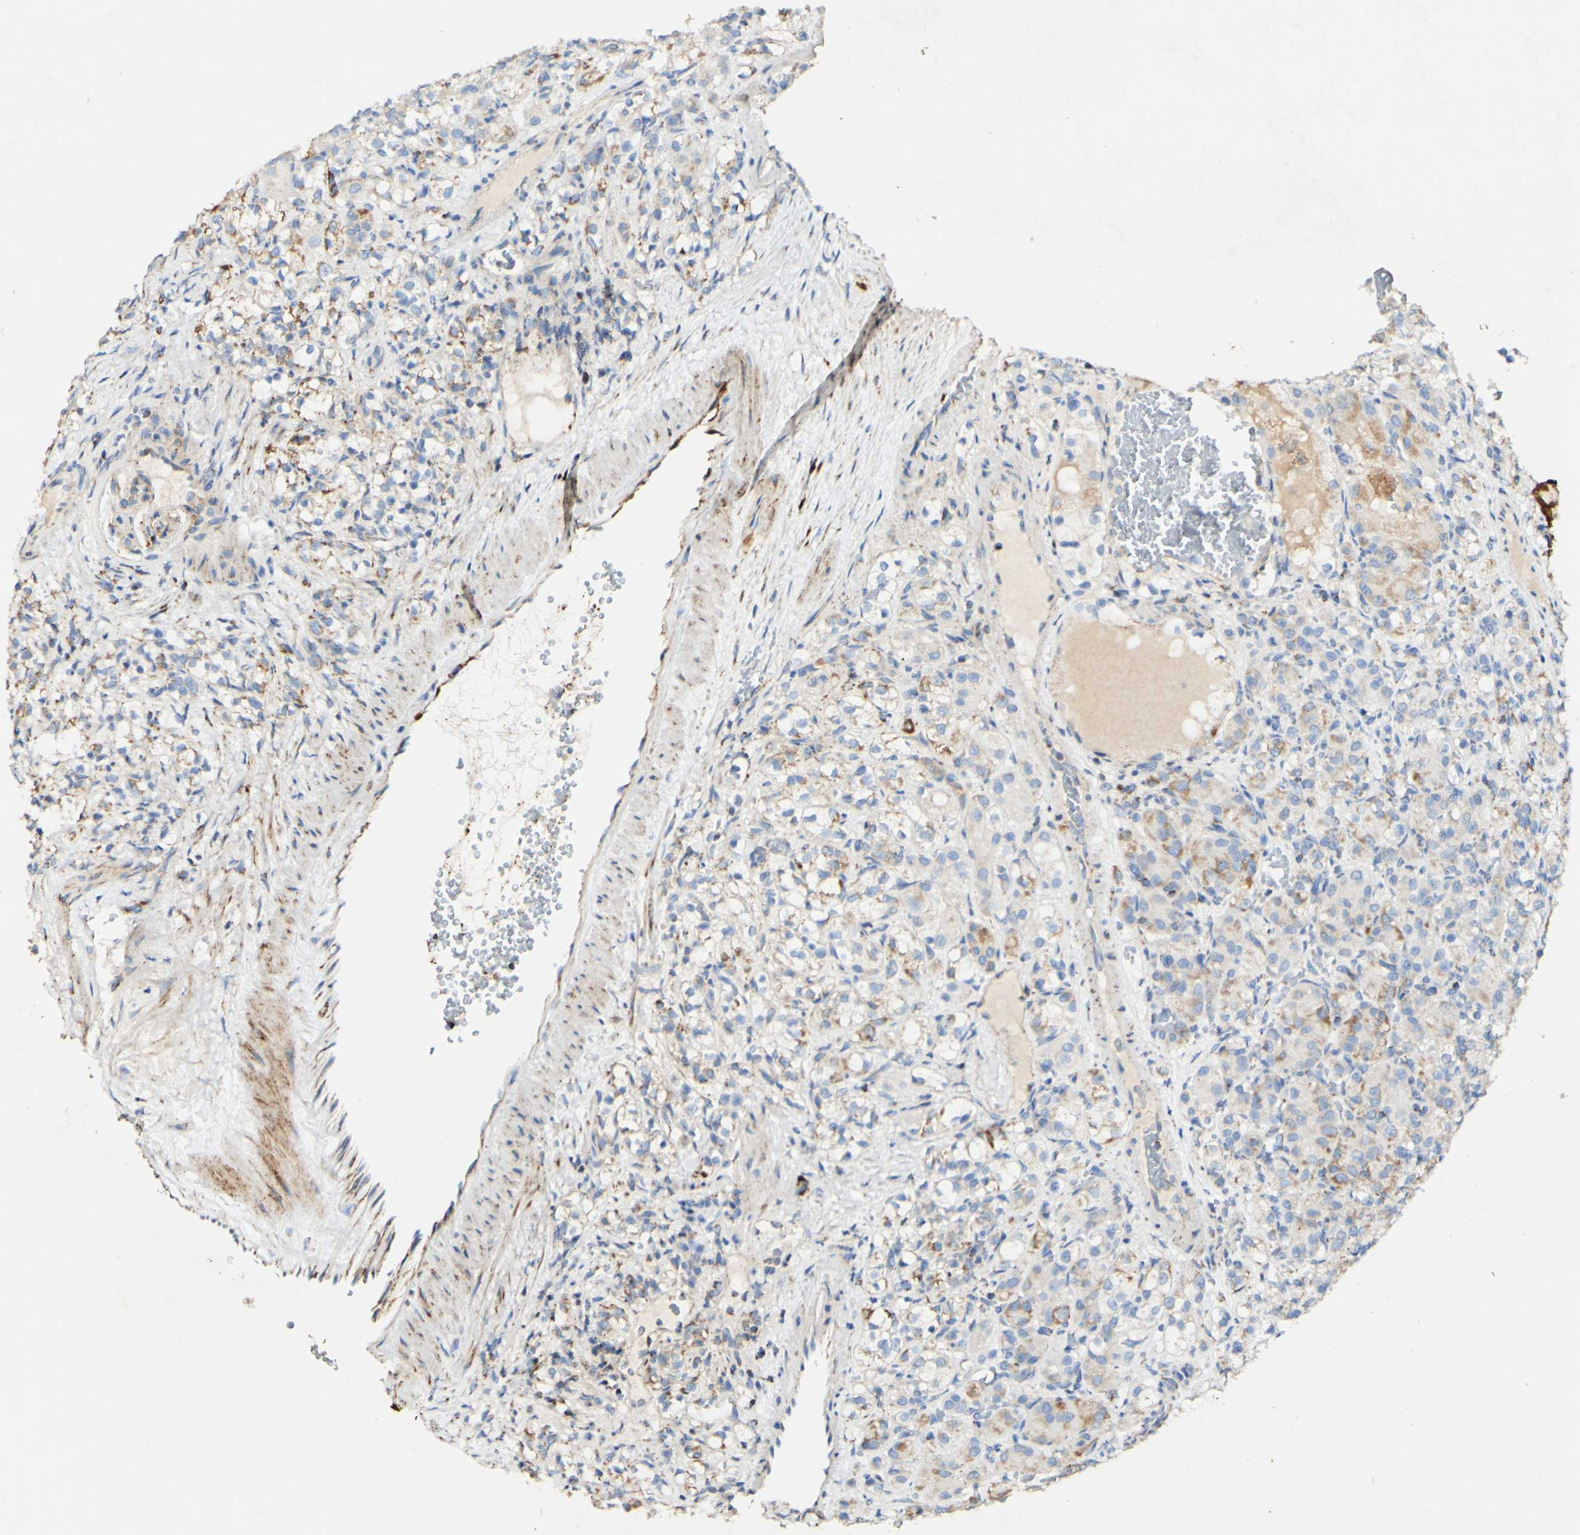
{"staining": {"intensity": "weak", "quantity": "<25%", "location": "cytoplasmic/membranous"}, "tissue": "renal cancer", "cell_type": "Tumor cells", "image_type": "cancer", "snomed": [{"axis": "morphology", "description": "Adenocarcinoma, NOS"}, {"axis": "topography", "description": "Kidney"}], "caption": "A histopathology image of human adenocarcinoma (renal) is negative for staining in tumor cells.", "gene": "OXCT1", "patient": {"sex": "male", "age": 61}}